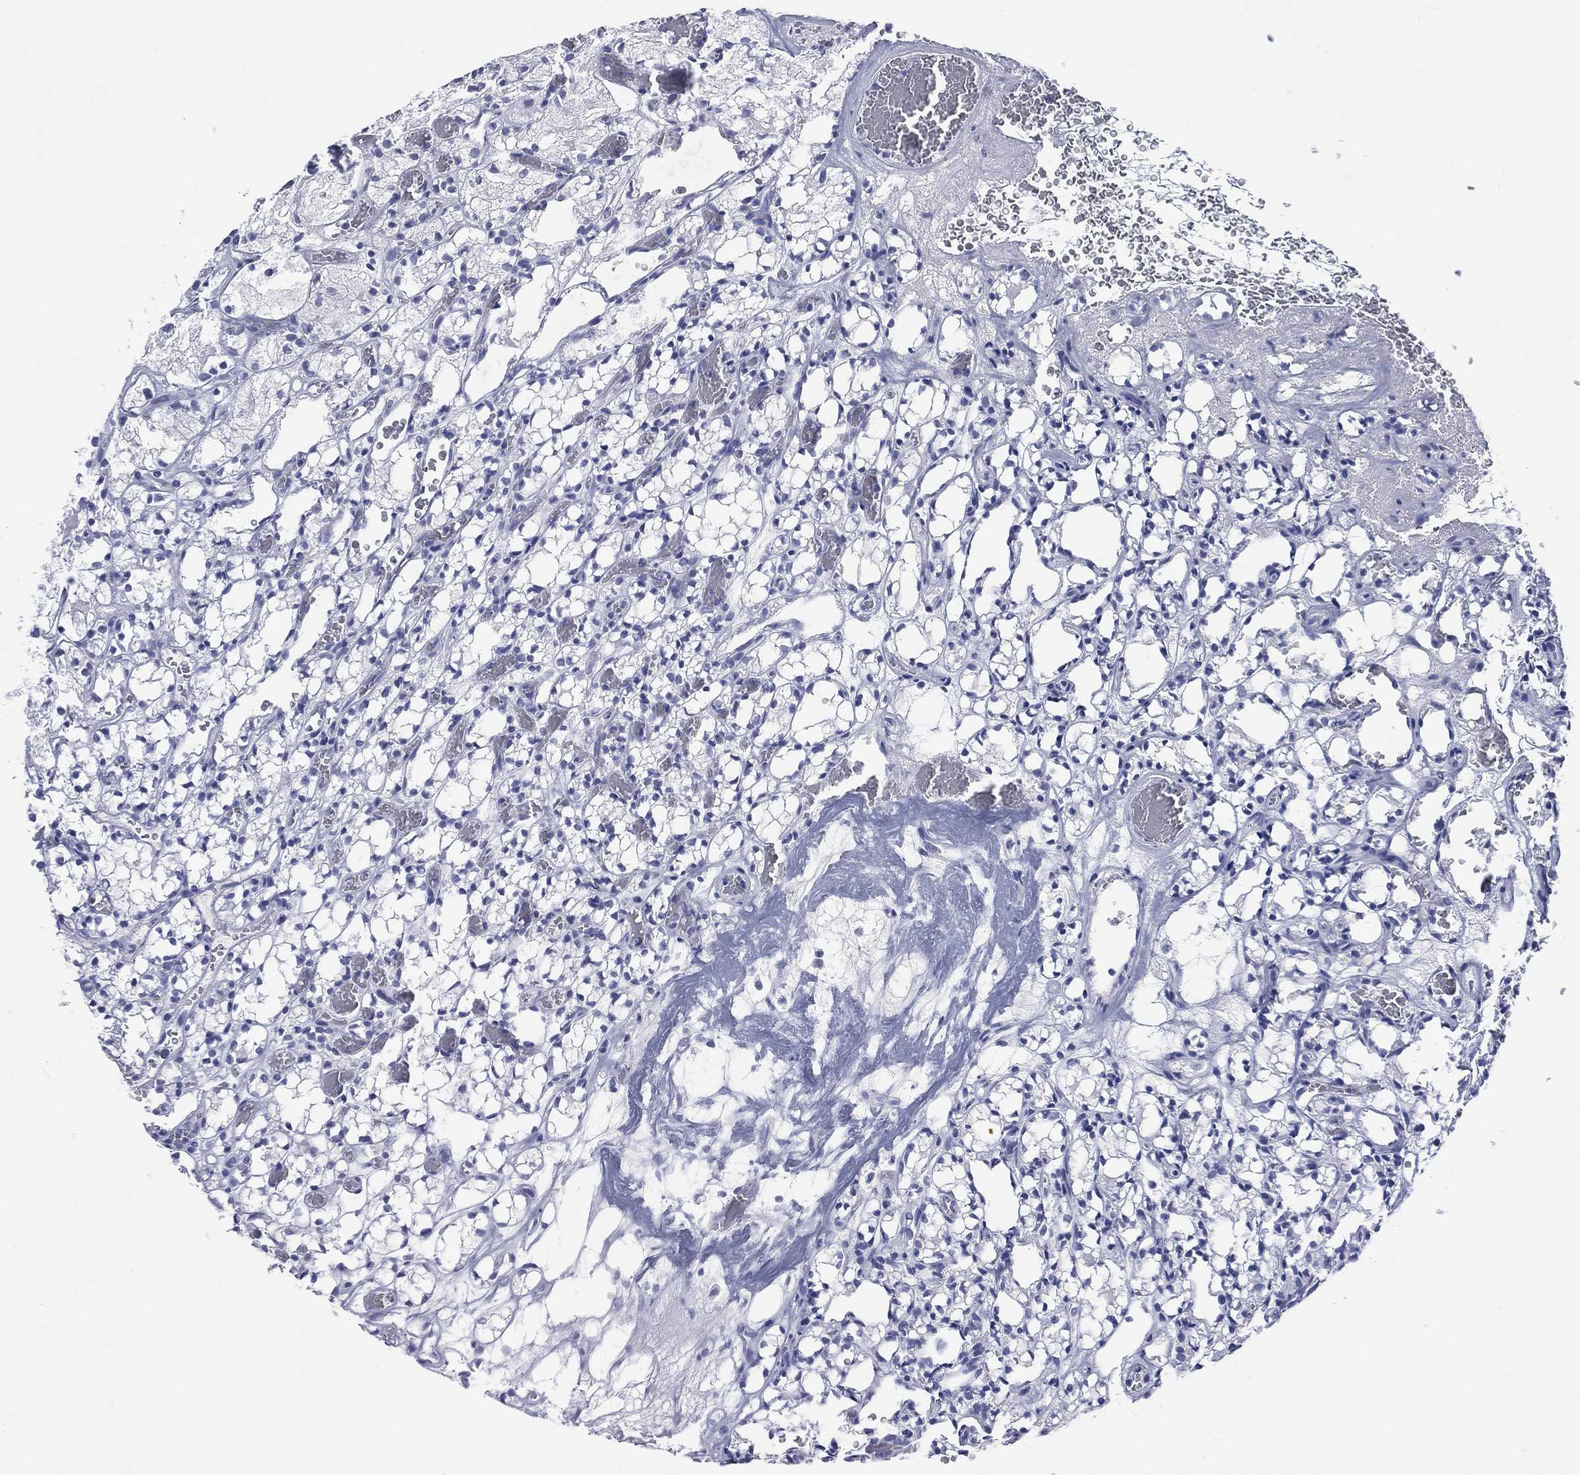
{"staining": {"intensity": "negative", "quantity": "none", "location": "none"}, "tissue": "renal cancer", "cell_type": "Tumor cells", "image_type": "cancer", "snomed": [{"axis": "morphology", "description": "Adenocarcinoma, NOS"}, {"axis": "topography", "description": "Kidney"}], "caption": "This histopathology image is of renal cancer (adenocarcinoma) stained with IHC to label a protein in brown with the nuclei are counter-stained blue. There is no expression in tumor cells. Brightfield microscopy of IHC stained with DAB (3,3'-diaminobenzidine) (brown) and hematoxylin (blue), captured at high magnification.", "gene": "CYLC1", "patient": {"sex": "female", "age": 69}}